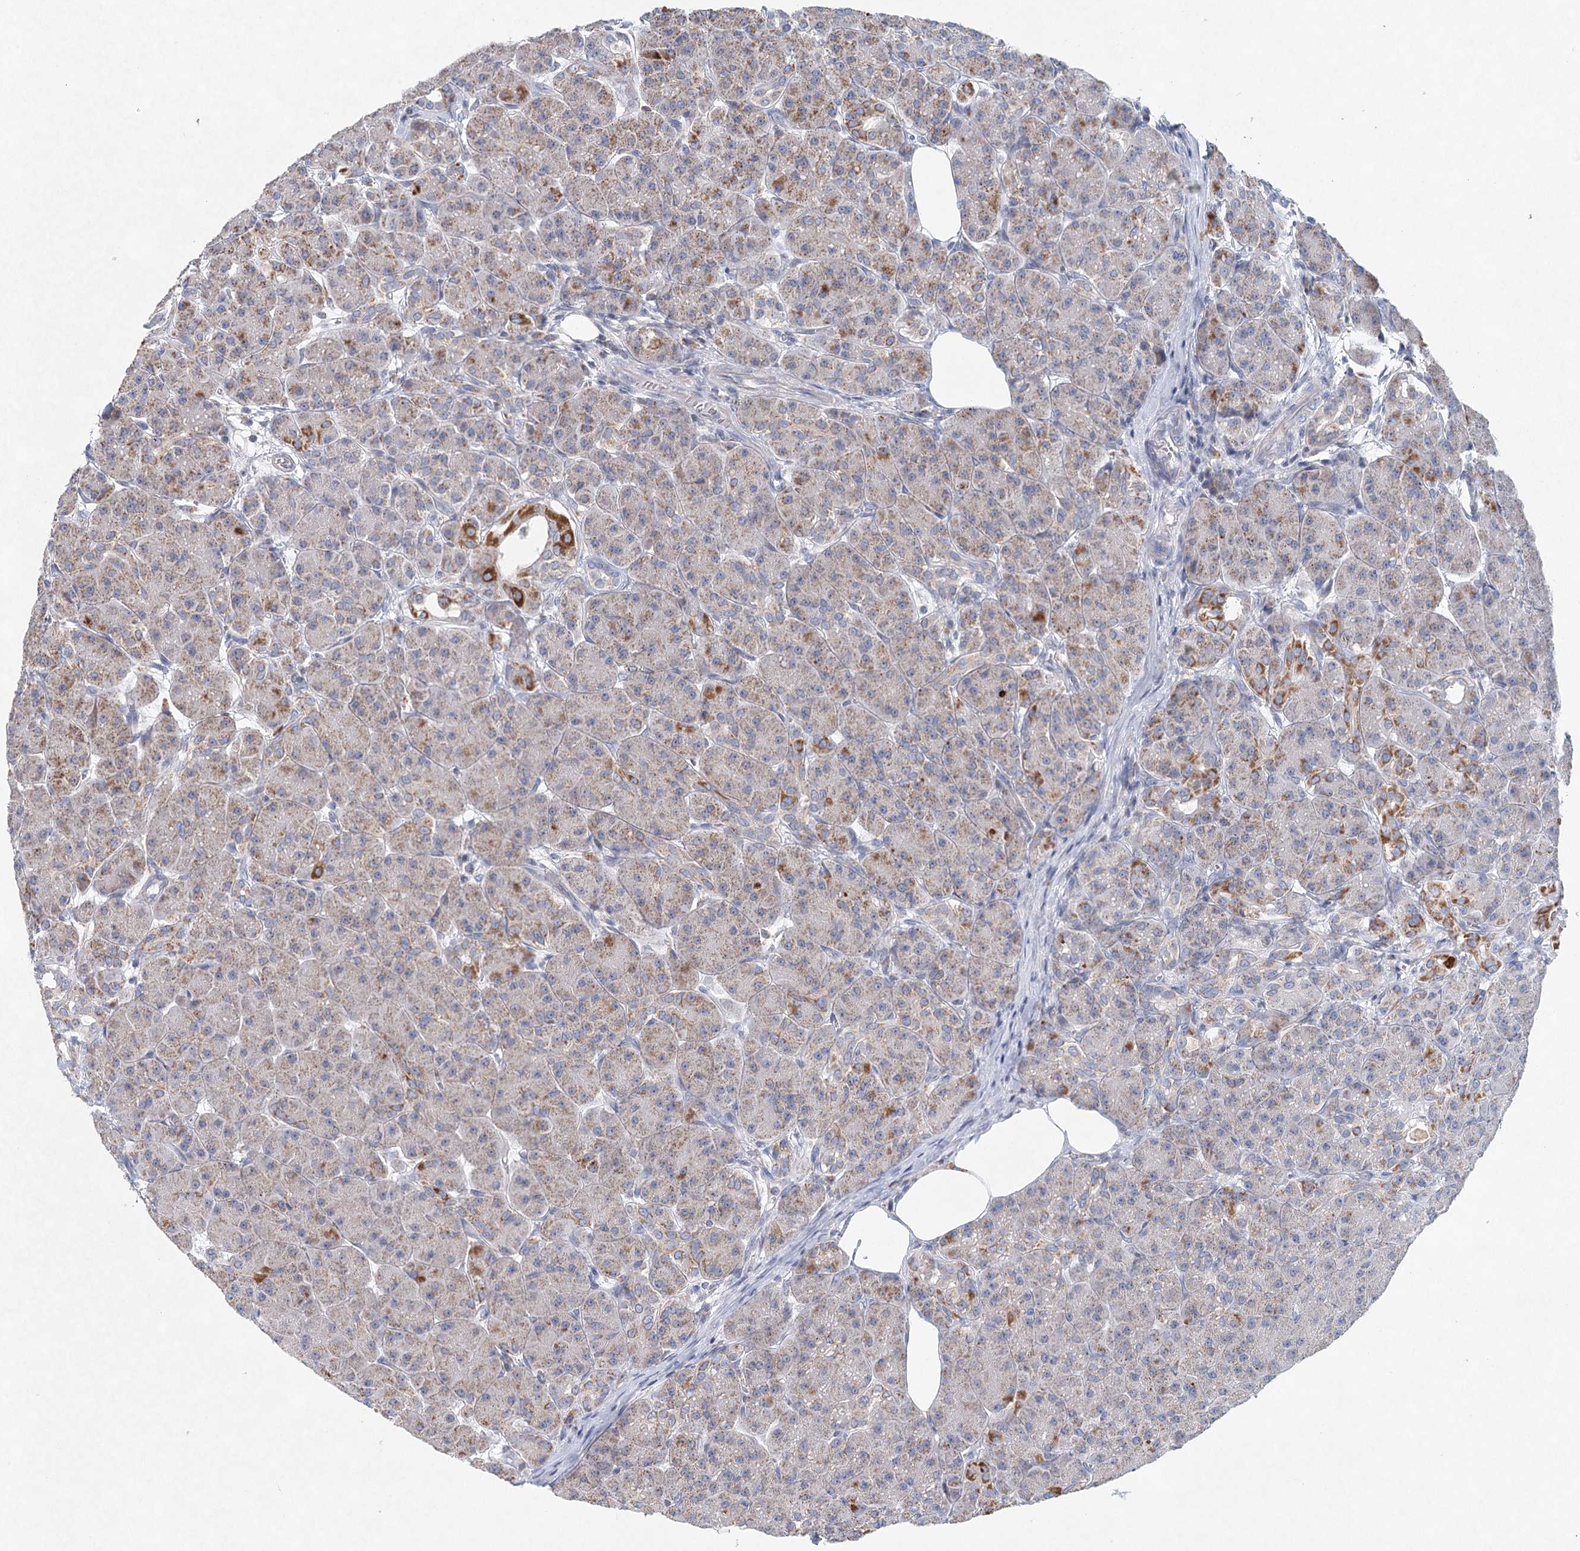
{"staining": {"intensity": "moderate", "quantity": "25%-75%", "location": "cytoplasmic/membranous"}, "tissue": "pancreas", "cell_type": "Exocrine glandular cells", "image_type": "normal", "snomed": [{"axis": "morphology", "description": "Normal tissue, NOS"}, {"axis": "topography", "description": "Pancreas"}], "caption": "Moderate cytoplasmic/membranous expression for a protein is identified in about 25%-75% of exocrine glandular cells of unremarkable pancreas using immunohistochemistry (IHC).", "gene": "XPO6", "patient": {"sex": "male", "age": 63}}